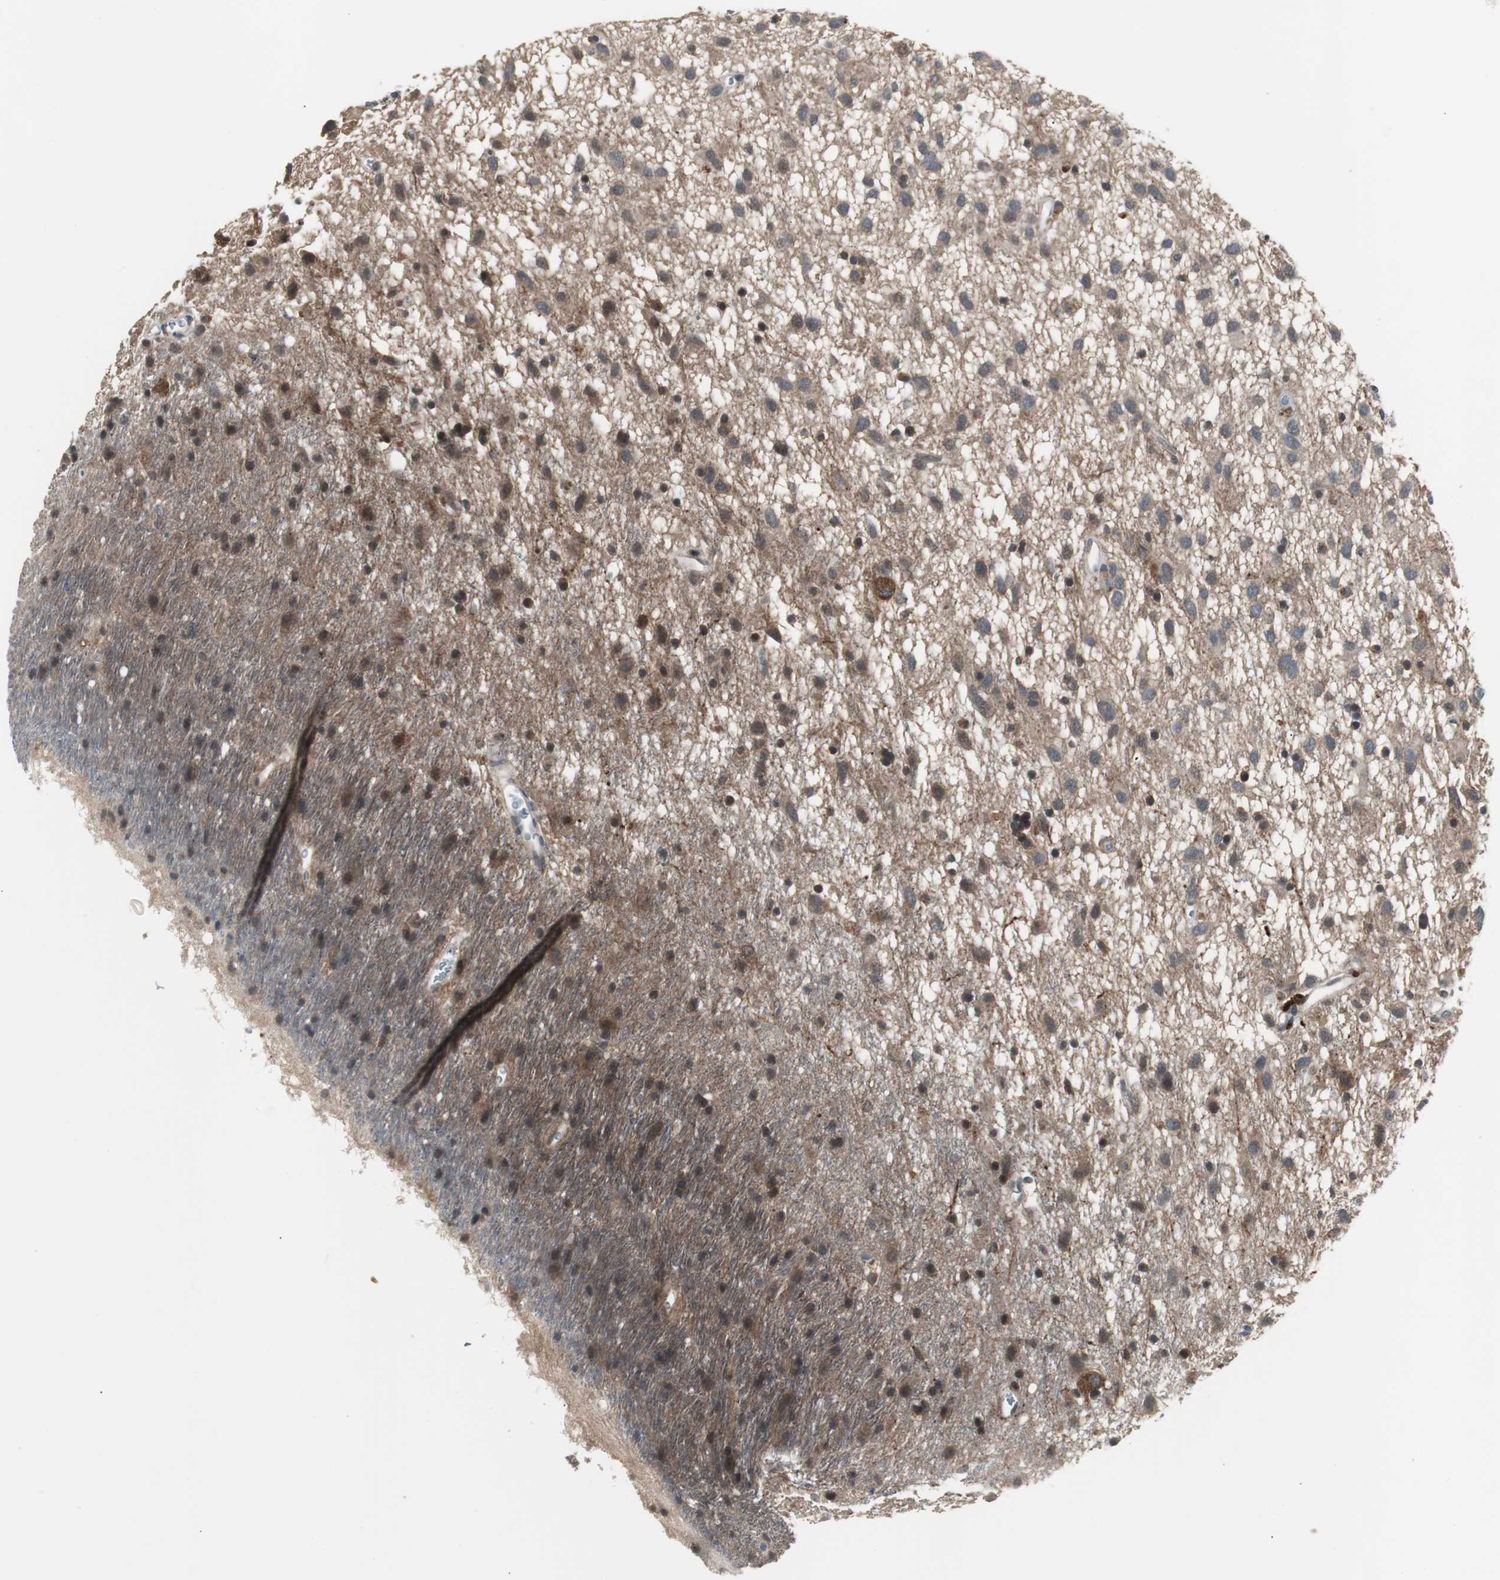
{"staining": {"intensity": "moderate", "quantity": ">75%", "location": "cytoplasmic/membranous"}, "tissue": "glioma", "cell_type": "Tumor cells", "image_type": "cancer", "snomed": [{"axis": "morphology", "description": "Glioma, malignant, Low grade"}, {"axis": "topography", "description": "Brain"}], "caption": "IHC image of neoplastic tissue: low-grade glioma (malignant) stained using IHC shows medium levels of moderate protein expression localized specifically in the cytoplasmic/membranous of tumor cells, appearing as a cytoplasmic/membranous brown color.", "gene": "ZMPSTE24", "patient": {"sex": "male", "age": 77}}